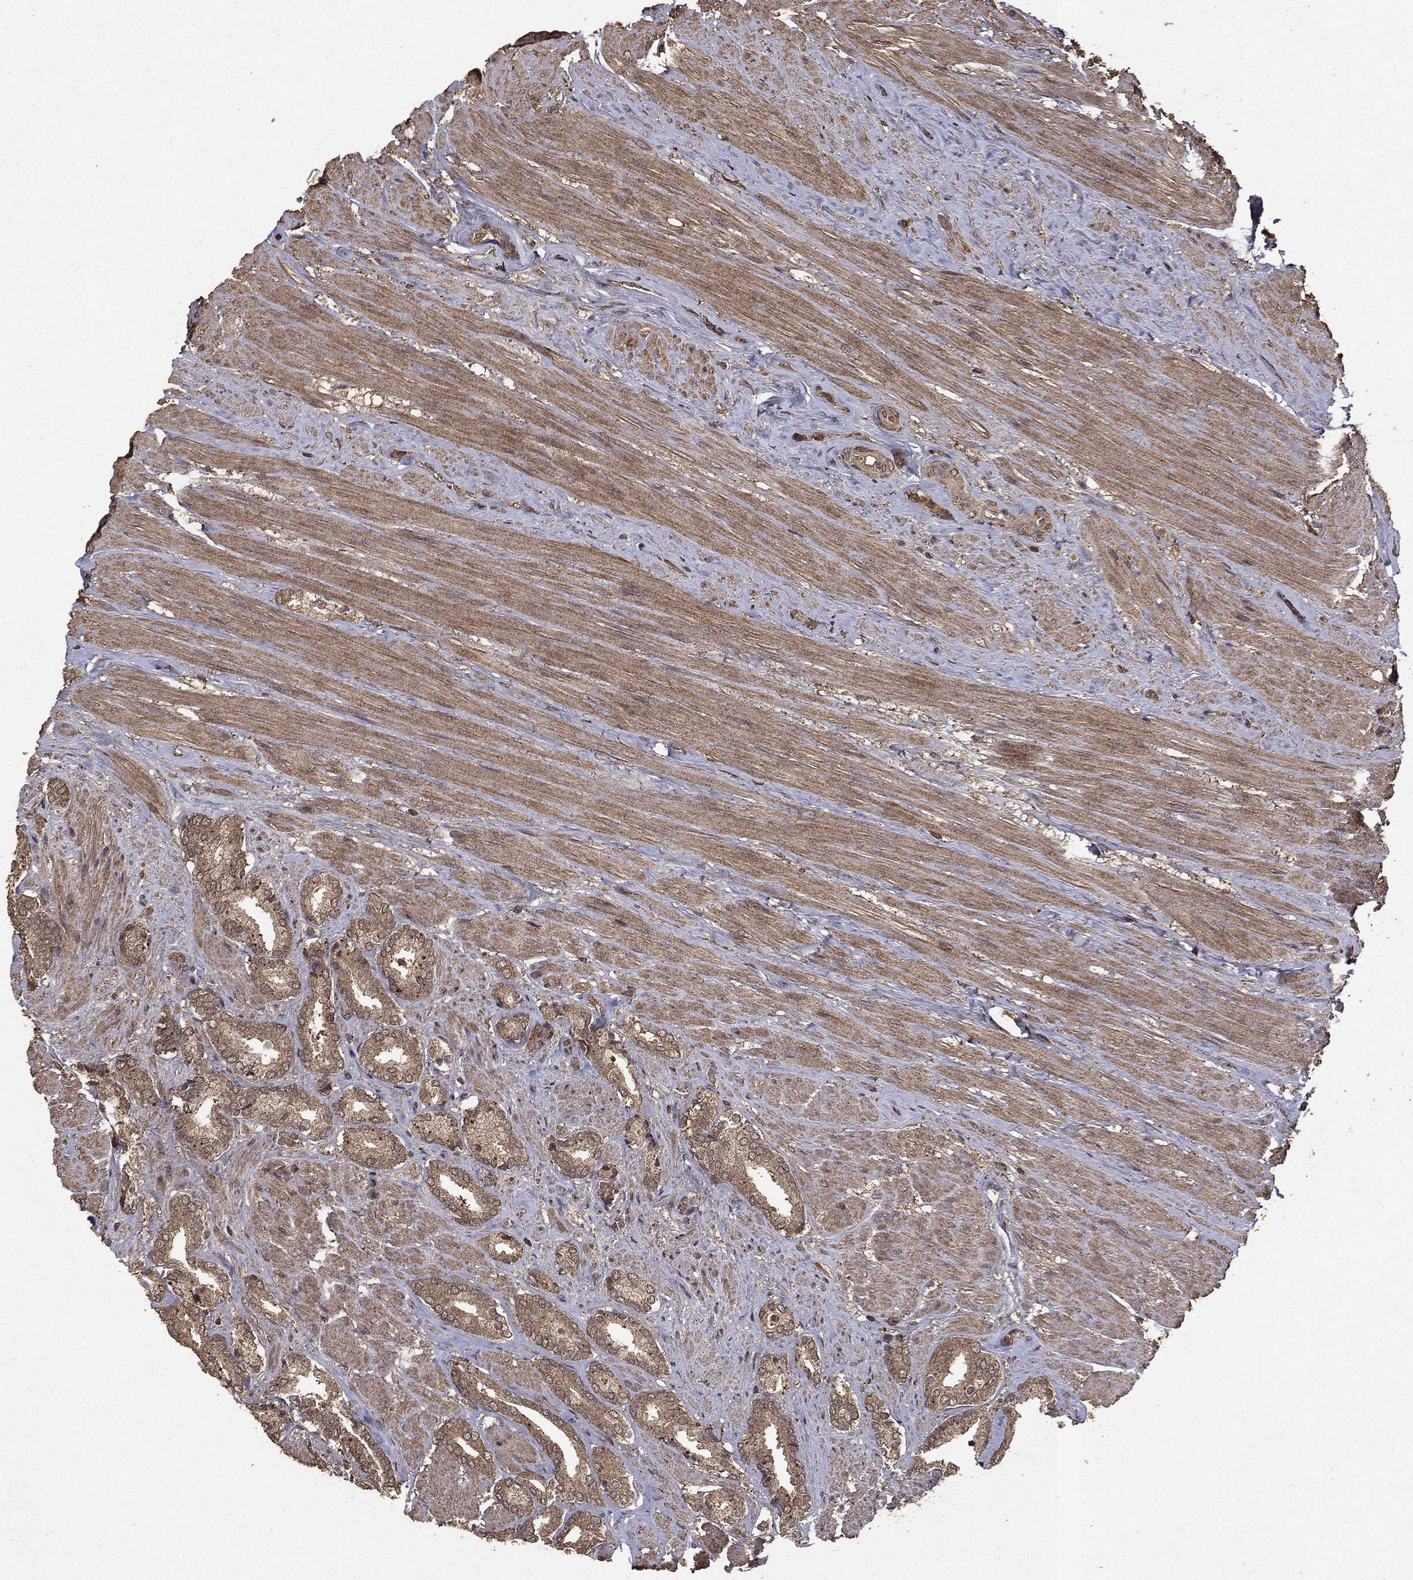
{"staining": {"intensity": "moderate", "quantity": ">75%", "location": "cytoplasmic/membranous"}, "tissue": "prostate cancer", "cell_type": "Tumor cells", "image_type": "cancer", "snomed": [{"axis": "morphology", "description": "Adenocarcinoma, High grade"}, {"axis": "topography", "description": "Prostate"}], "caption": "Prostate cancer (high-grade adenocarcinoma) tissue displays moderate cytoplasmic/membranous positivity in approximately >75% of tumor cells", "gene": "NME1", "patient": {"sex": "male", "age": 56}}